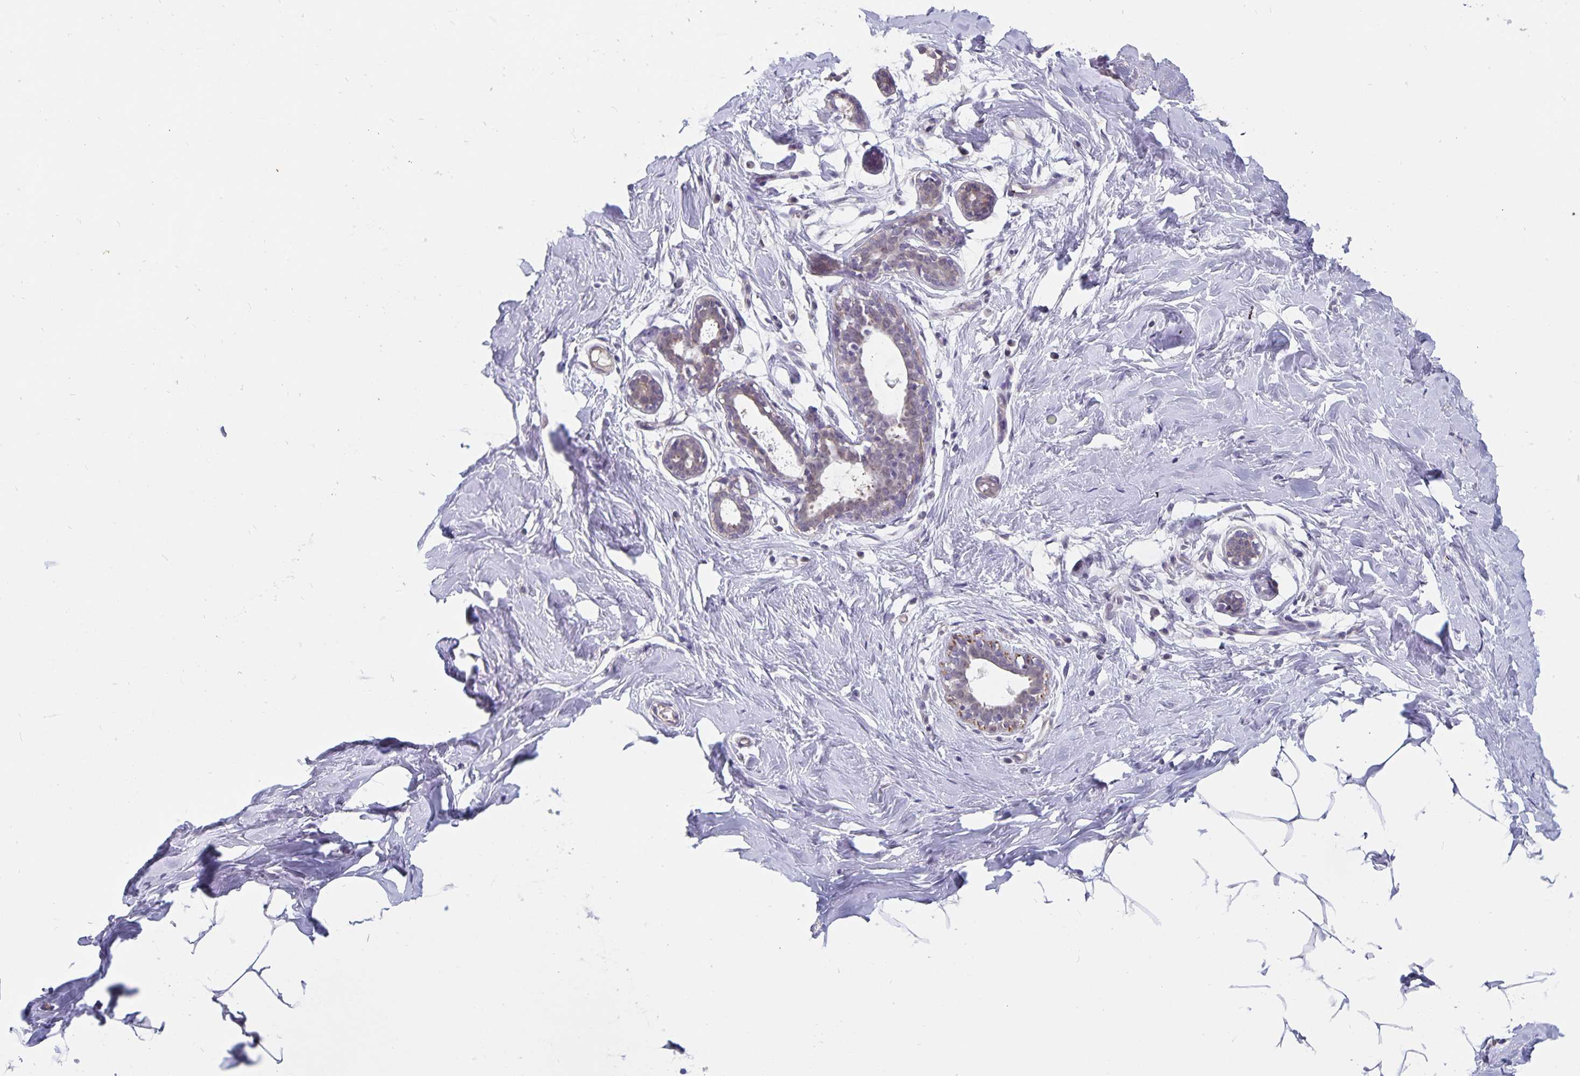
{"staining": {"intensity": "negative", "quantity": "none", "location": "none"}, "tissue": "breast", "cell_type": "Adipocytes", "image_type": "normal", "snomed": [{"axis": "morphology", "description": "Normal tissue, NOS"}, {"axis": "topography", "description": "Breast"}], "caption": "Human breast stained for a protein using IHC reveals no positivity in adipocytes.", "gene": "BAG6", "patient": {"sex": "female", "age": 27}}